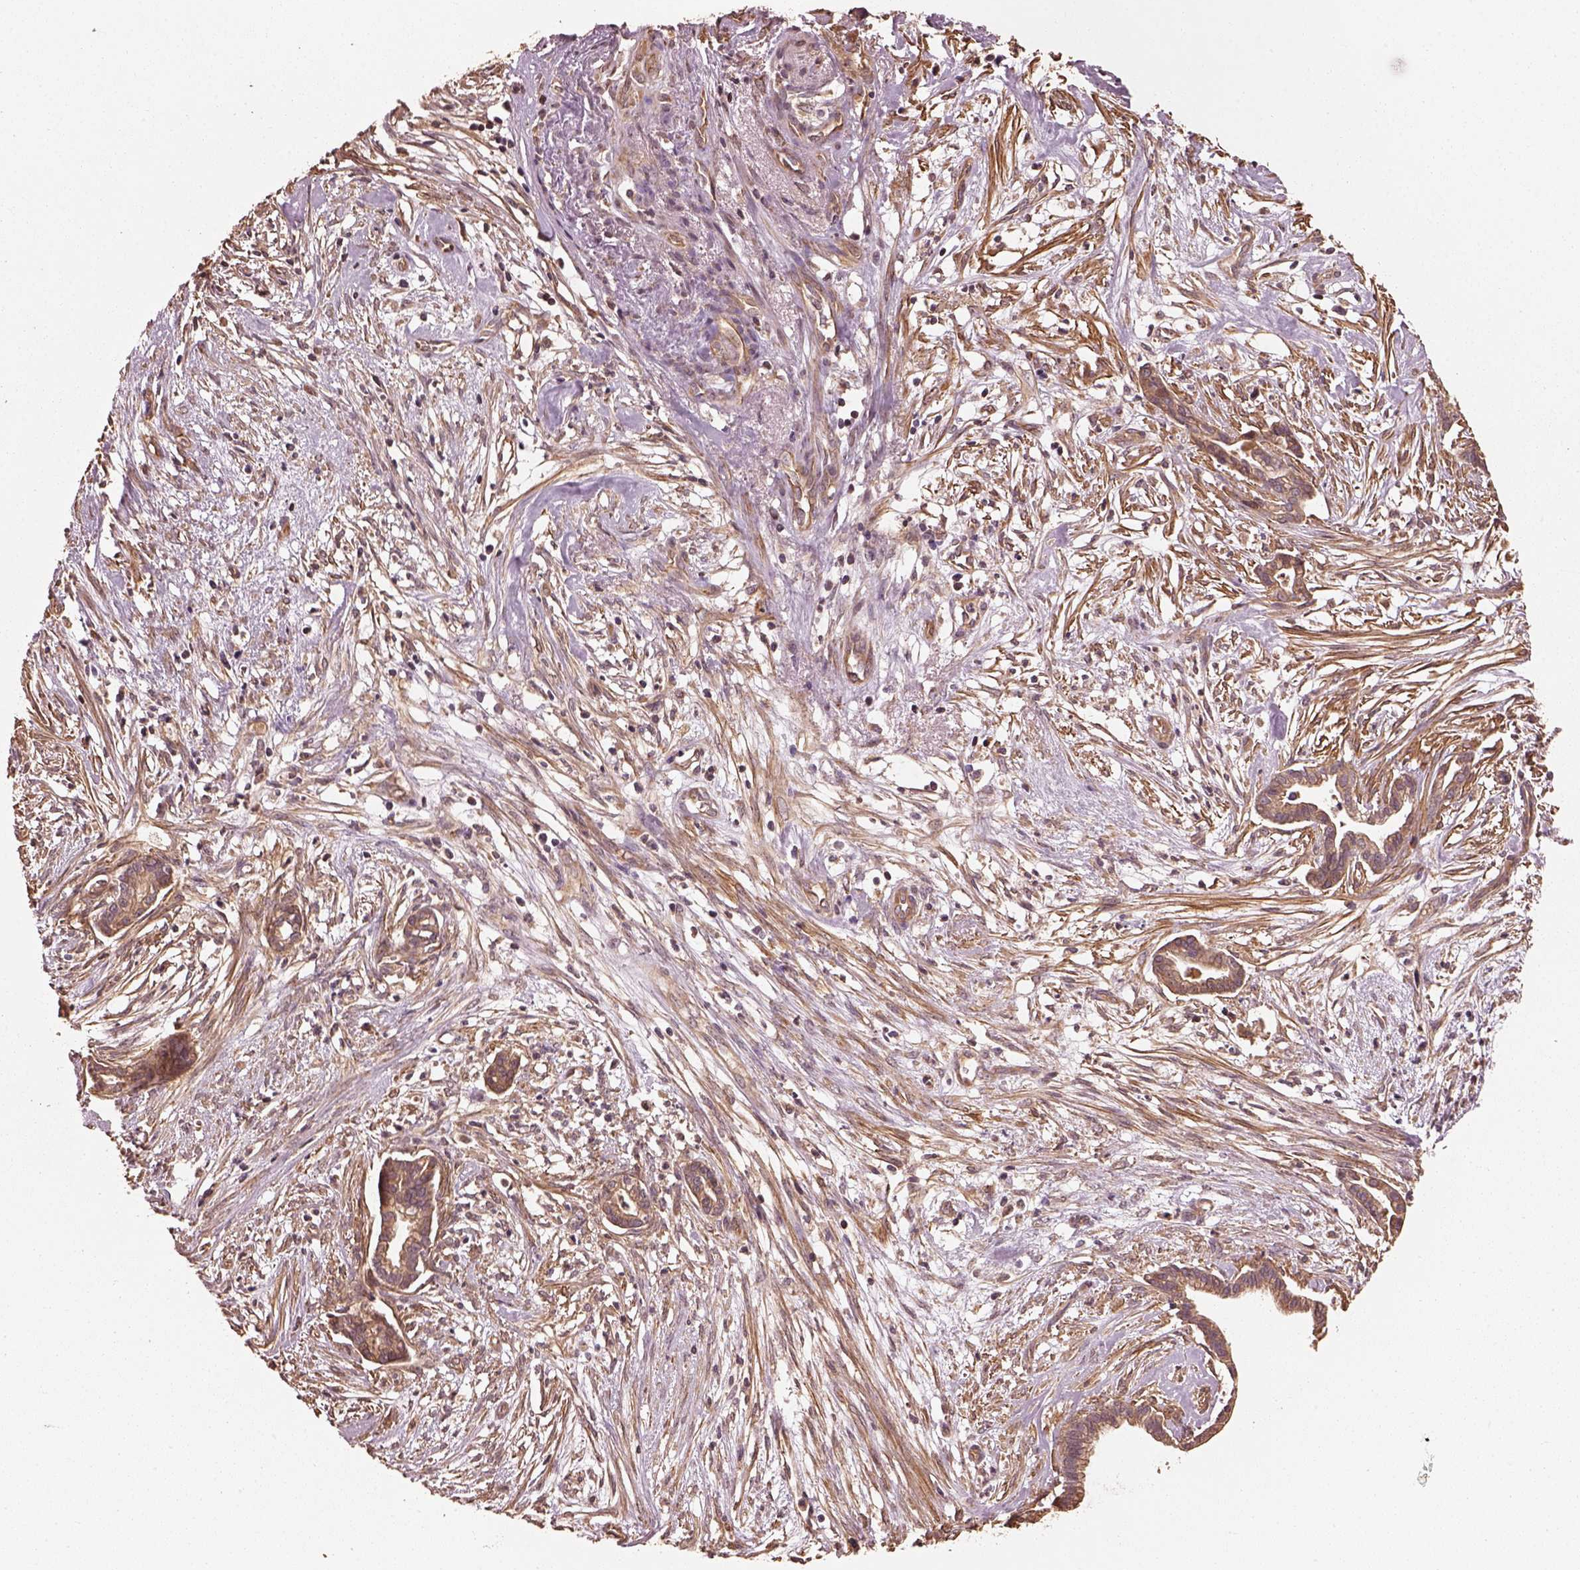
{"staining": {"intensity": "moderate", "quantity": "25%-75%", "location": "cytoplasmic/membranous"}, "tissue": "cervical cancer", "cell_type": "Tumor cells", "image_type": "cancer", "snomed": [{"axis": "morphology", "description": "Adenocarcinoma, NOS"}, {"axis": "topography", "description": "Cervix"}], "caption": "Immunohistochemical staining of cervical cancer (adenocarcinoma) displays moderate cytoplasmic/membranous protein staining in approximately 25%-75% of tumor cells.", "gene": "METTL4", "patient": {"sex": "female", "age": 62}}